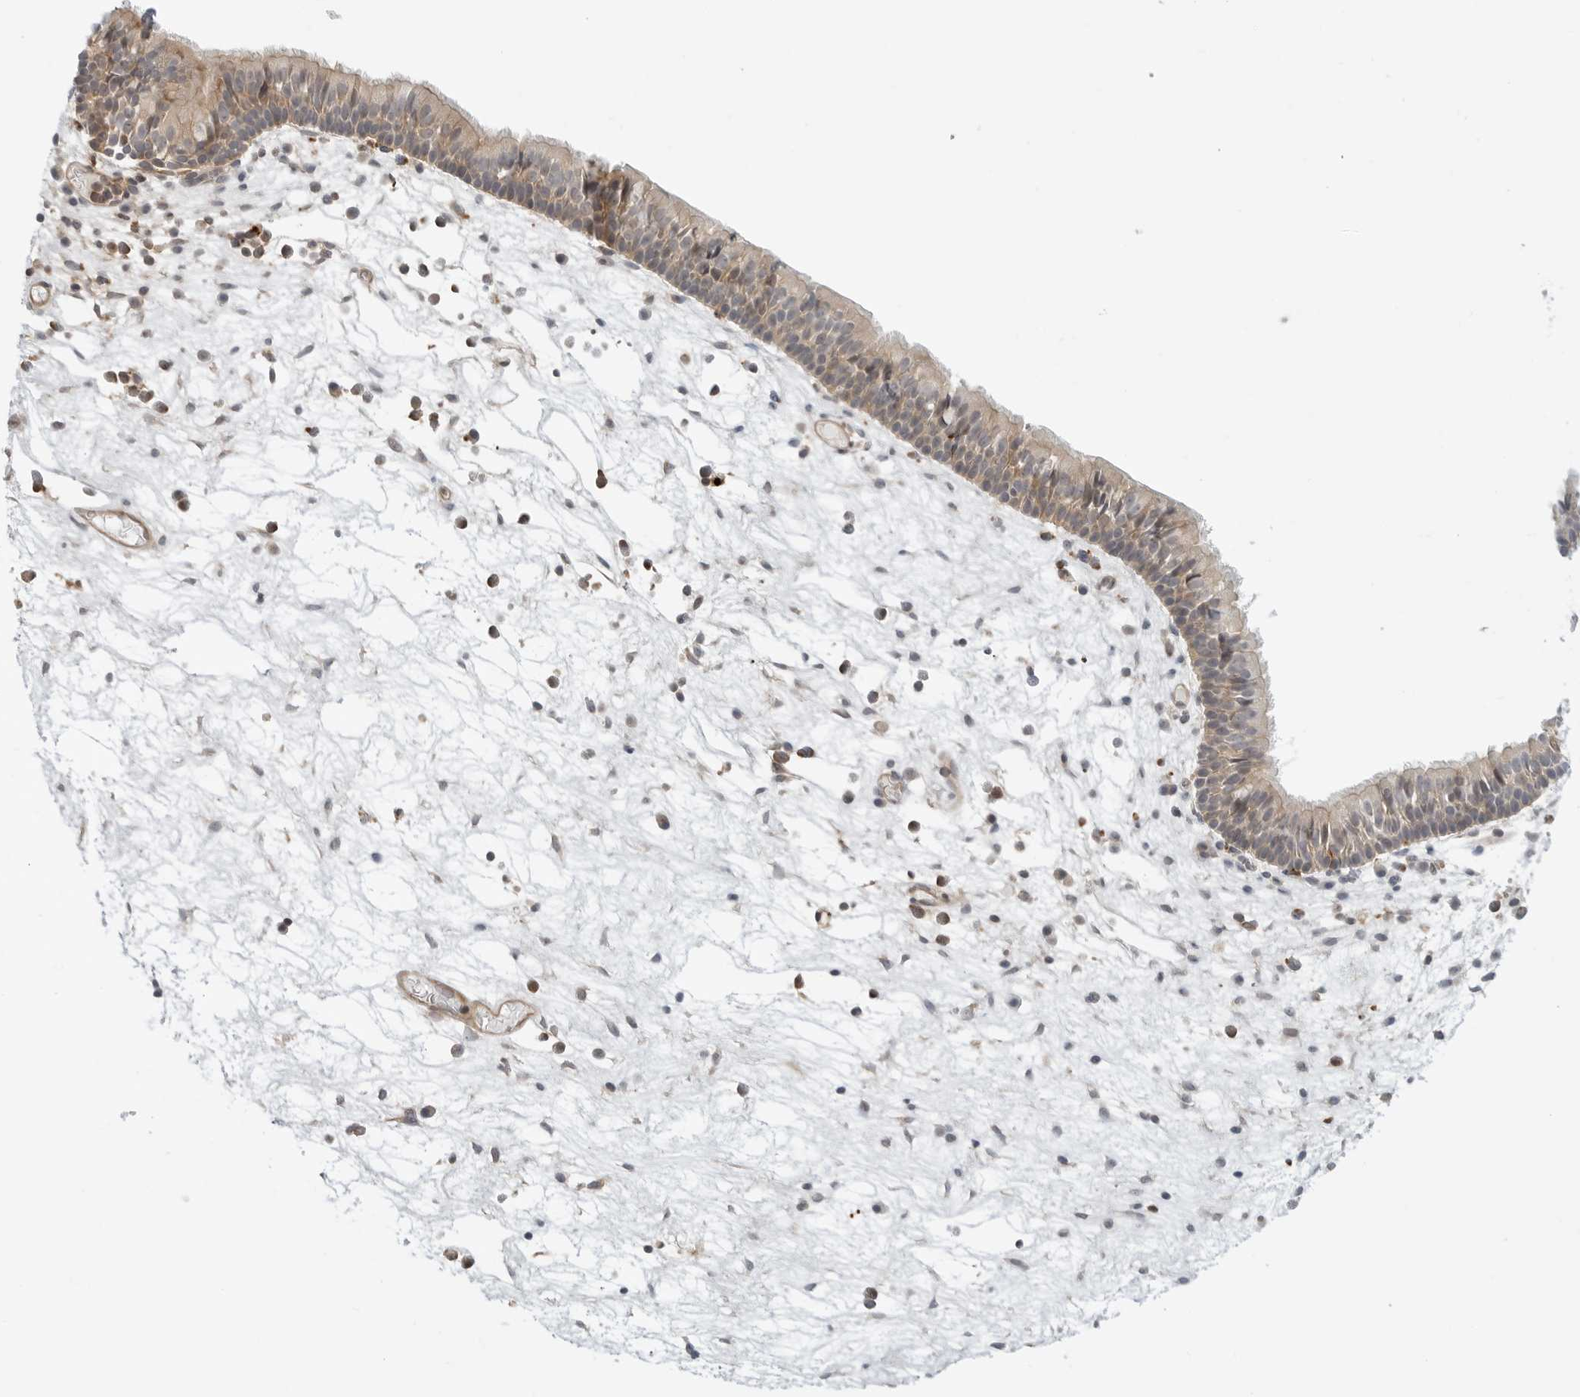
{"staining": {"intensity": "weak", "quantity": "25%-75%", "location": "cytoplasmic/membranous"}, "tissue": "nasopharynx", "cell_type": "Respiratory epithelial cells", "image_type": "normal", "snomed": [{"axis": "morphology", "description": "Normal tissue, NOS"}, {"axis": "morphology", "description": "Inflammation, NOS"}, {"axis": "morphology", "description": "Malignant melanoma, Metastatic site"}, {"axis": "topography", "description": "Nasopharynx"}], "caption": "A micrograph of nasopharynx stained for a protein demonstrates weak cytoplasmic/membranous brown staining in respiratory epithelial cells. The protein of interest is shown in brown color, while the nuclei are stained blue.", "gene": "STXBP3", "patient": {"sex": "male", "age": 70}}